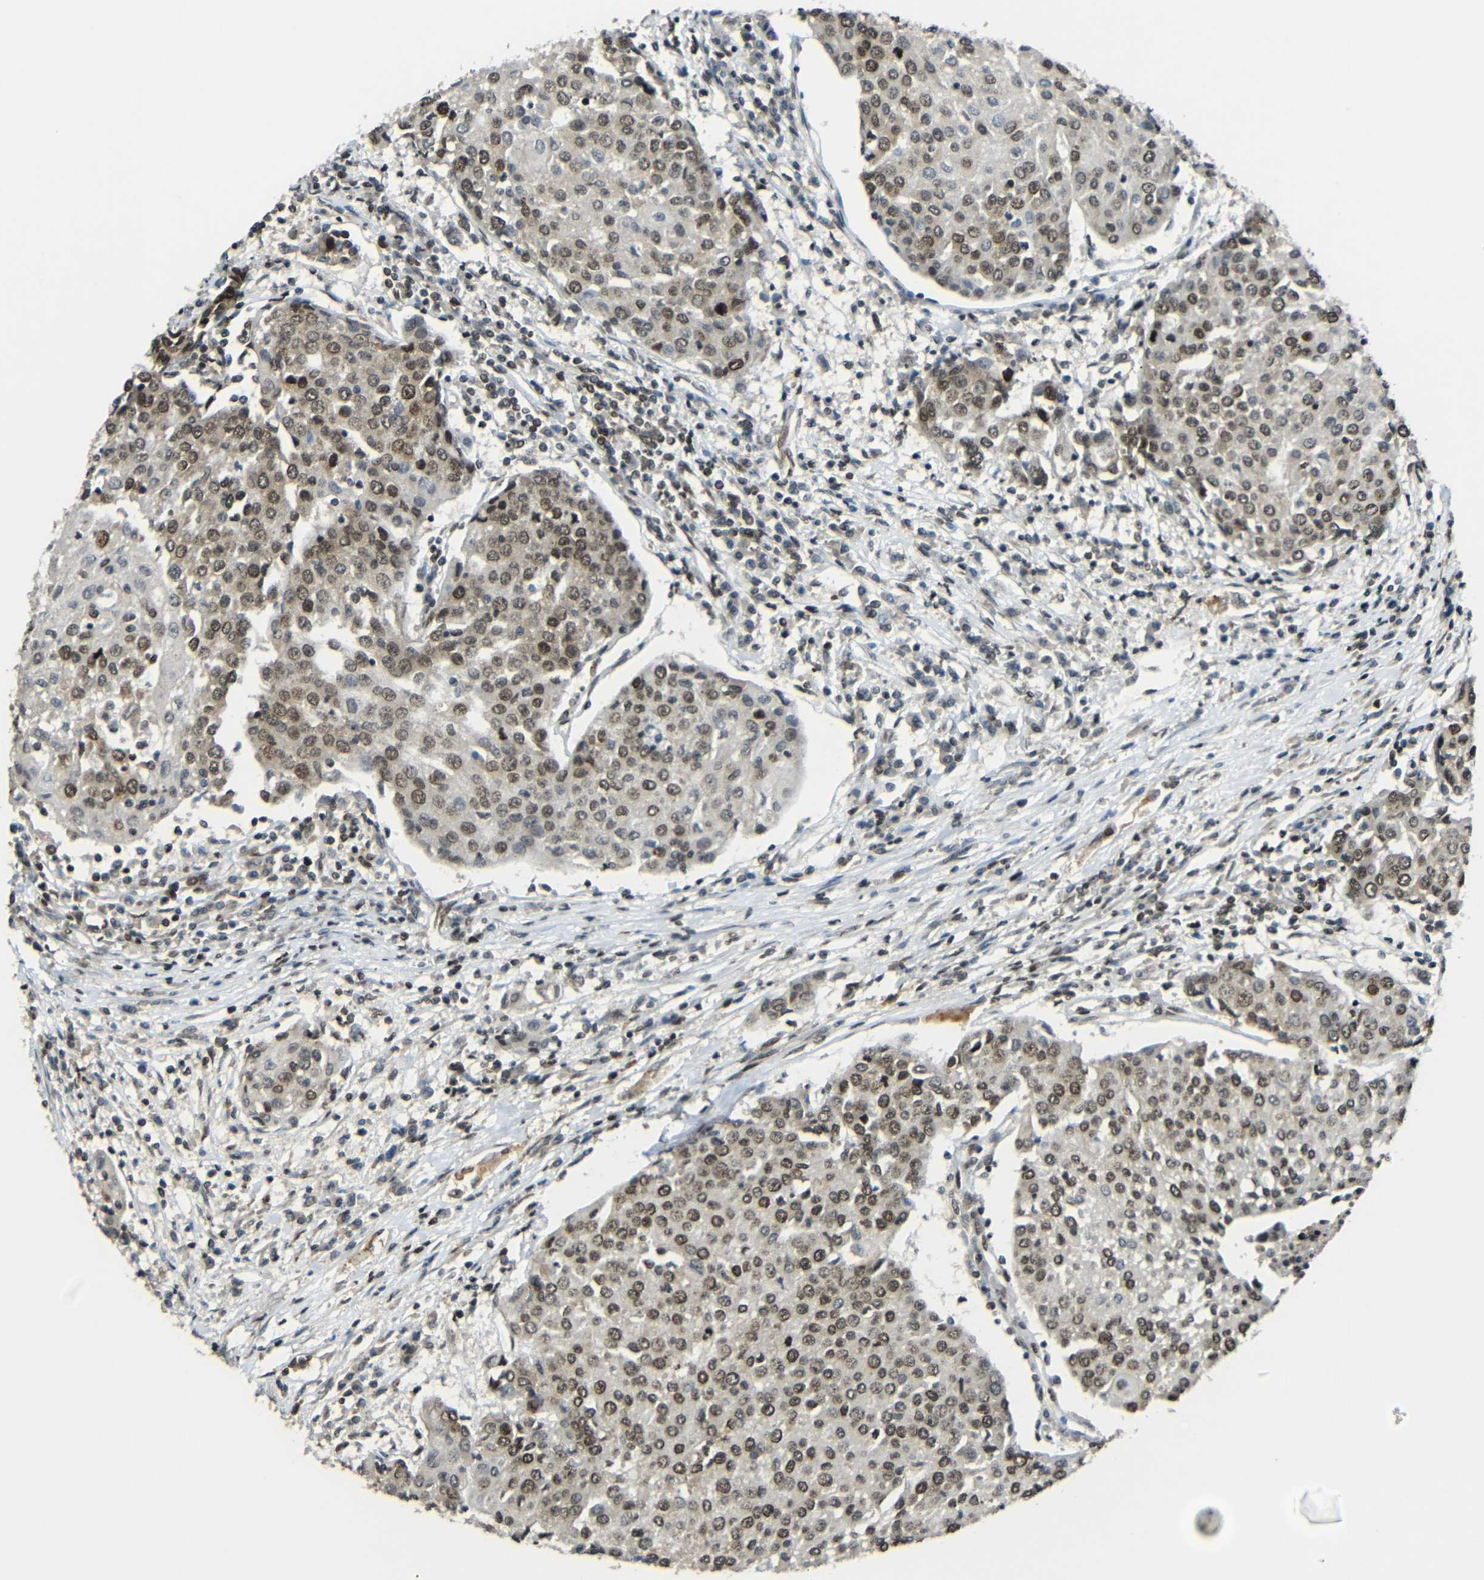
{"staining": {"intensity": "moderate", "quantity": ">75%", "location": "nuclear"}, "tissue": "urothelial cancer", "cell_type": "Tumor cells", "image_type": "cancer", "snomed": [{"axis": "morphology", "description": "Urothelial carcinoma, High grade"}, {"axis": "topography", "description": "Urinary bladder"}], "caption": "Urothelial cancer was stained to show a protein in brown. There is medium levels of moderate nuclear positivity in approximately >75% of tumor cells.", "gene": "PSIP1", "patient": {"sex": "female", "age": 85}}